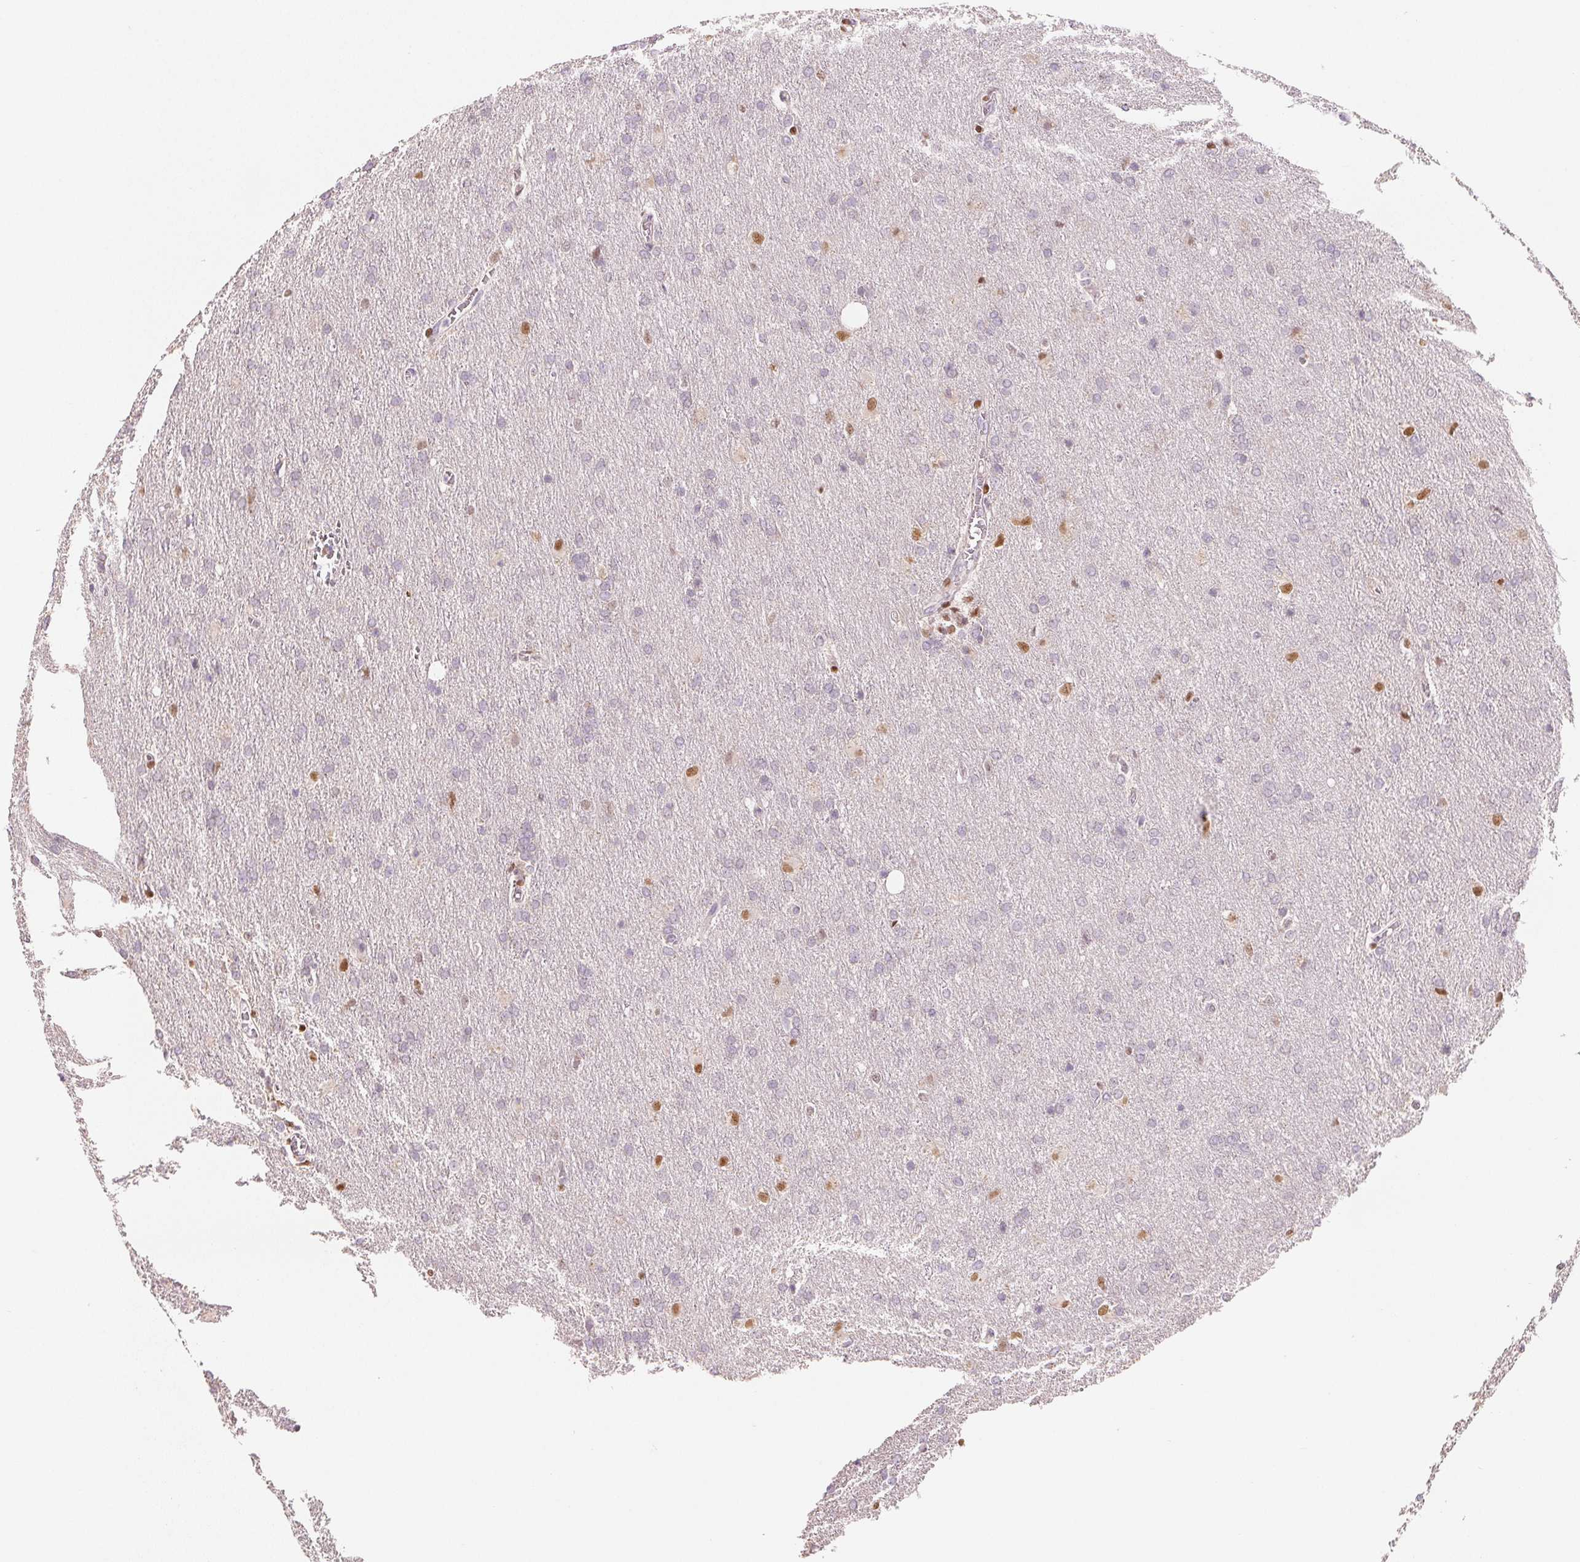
{"staining": {"intensity": "moderate", "quantity": "<25%", "location": "nuclear"}, "tissue": "glioma", "cell_type": "Tumor cells", "image_type": "cancer", "snomed": [{"axis": "morphology", "description": "Glioma, malignant, High grade"}, {"axis": "topography", "description": "Brain"}], "caption": "This histopathology image reveals IHC staining of high-grade glioma (malignant), with low moderate nuclear positivity in about <25% of tumor cells.", "gene": "SMARCD3", "patient": {"sex": "male", "age": 68}}